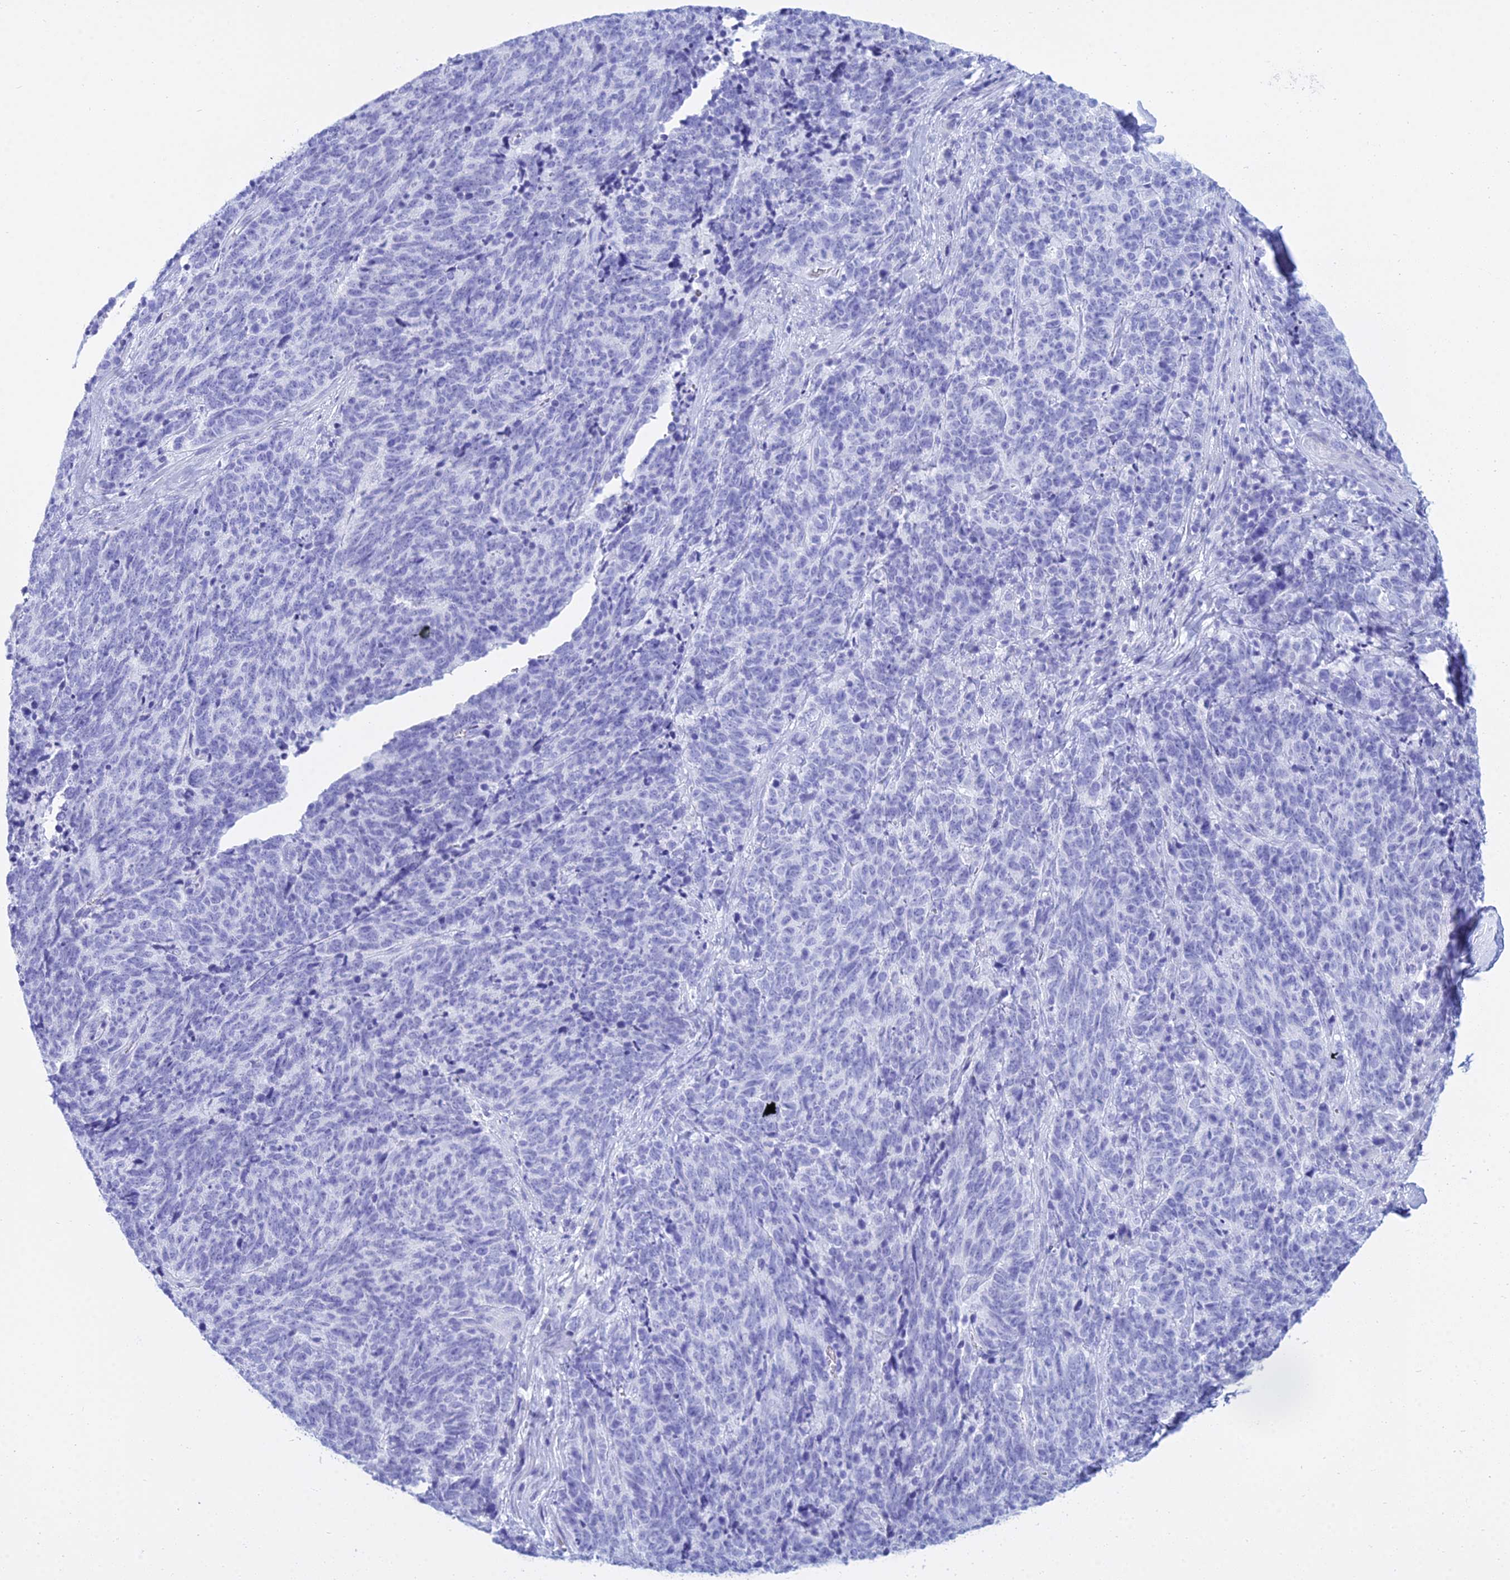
{"staining": {"intensity": "negative", "quantity": "none", "location": "none"}, "tissue": "cervical cancer", "cell_type": "Tumor cells", "image_type": "cancer", "snomed": [{"axis": "morphology", "description": "Squamous cell carcinoma, NOS"}, {"axis": "topography", "description": "Cervix"}], "caption": "Immunohistochemical staining of squamous cell carcinoma (cervical) exhibits no significant positivity in tumor cells.", "gene": "PATE4", "patient": {"sex": "female", "age": 29}}